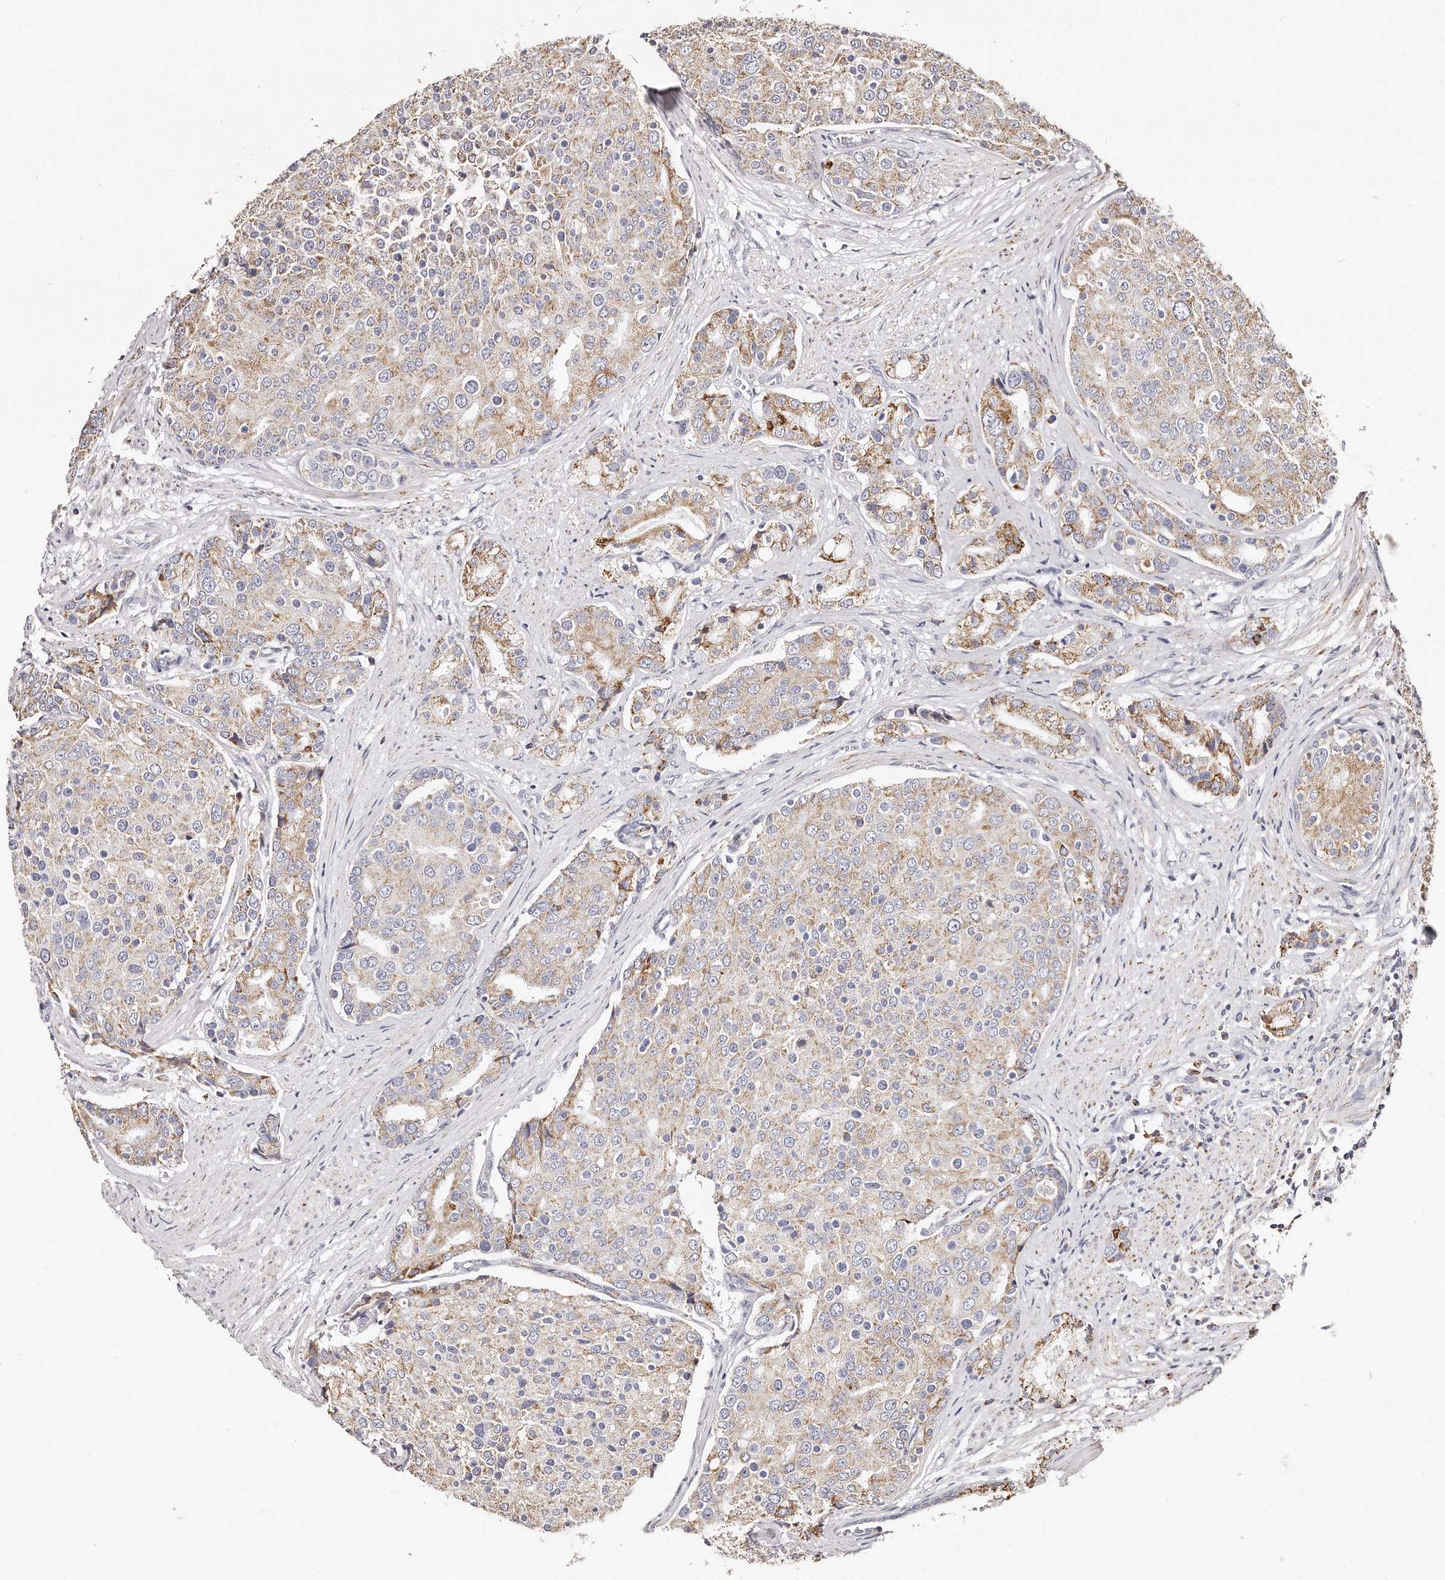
{"staining": {"intensity": "moderate", "quantity": "25%-75%", "location": "cytoplasmic/membranous"}, "tissue": "prostate cancer", "cell_type": "Tumor cells", "image_type": "cancer", "snomed": [{"axis": "morphology", "description": "Adenocarcinoma, High grade"}, {"axis": "topography", "description": "Prostate"}], "caption": "Prostate cancer (adenocarcinoma (high-grade)) tissue shows moderate cytoplasmic/membranous positivity in about 25%-75% of tumor cells, visualized by immunohistochemistry.", "gene": "RTKN", "patient": {"sex": "male", "age": 50}}